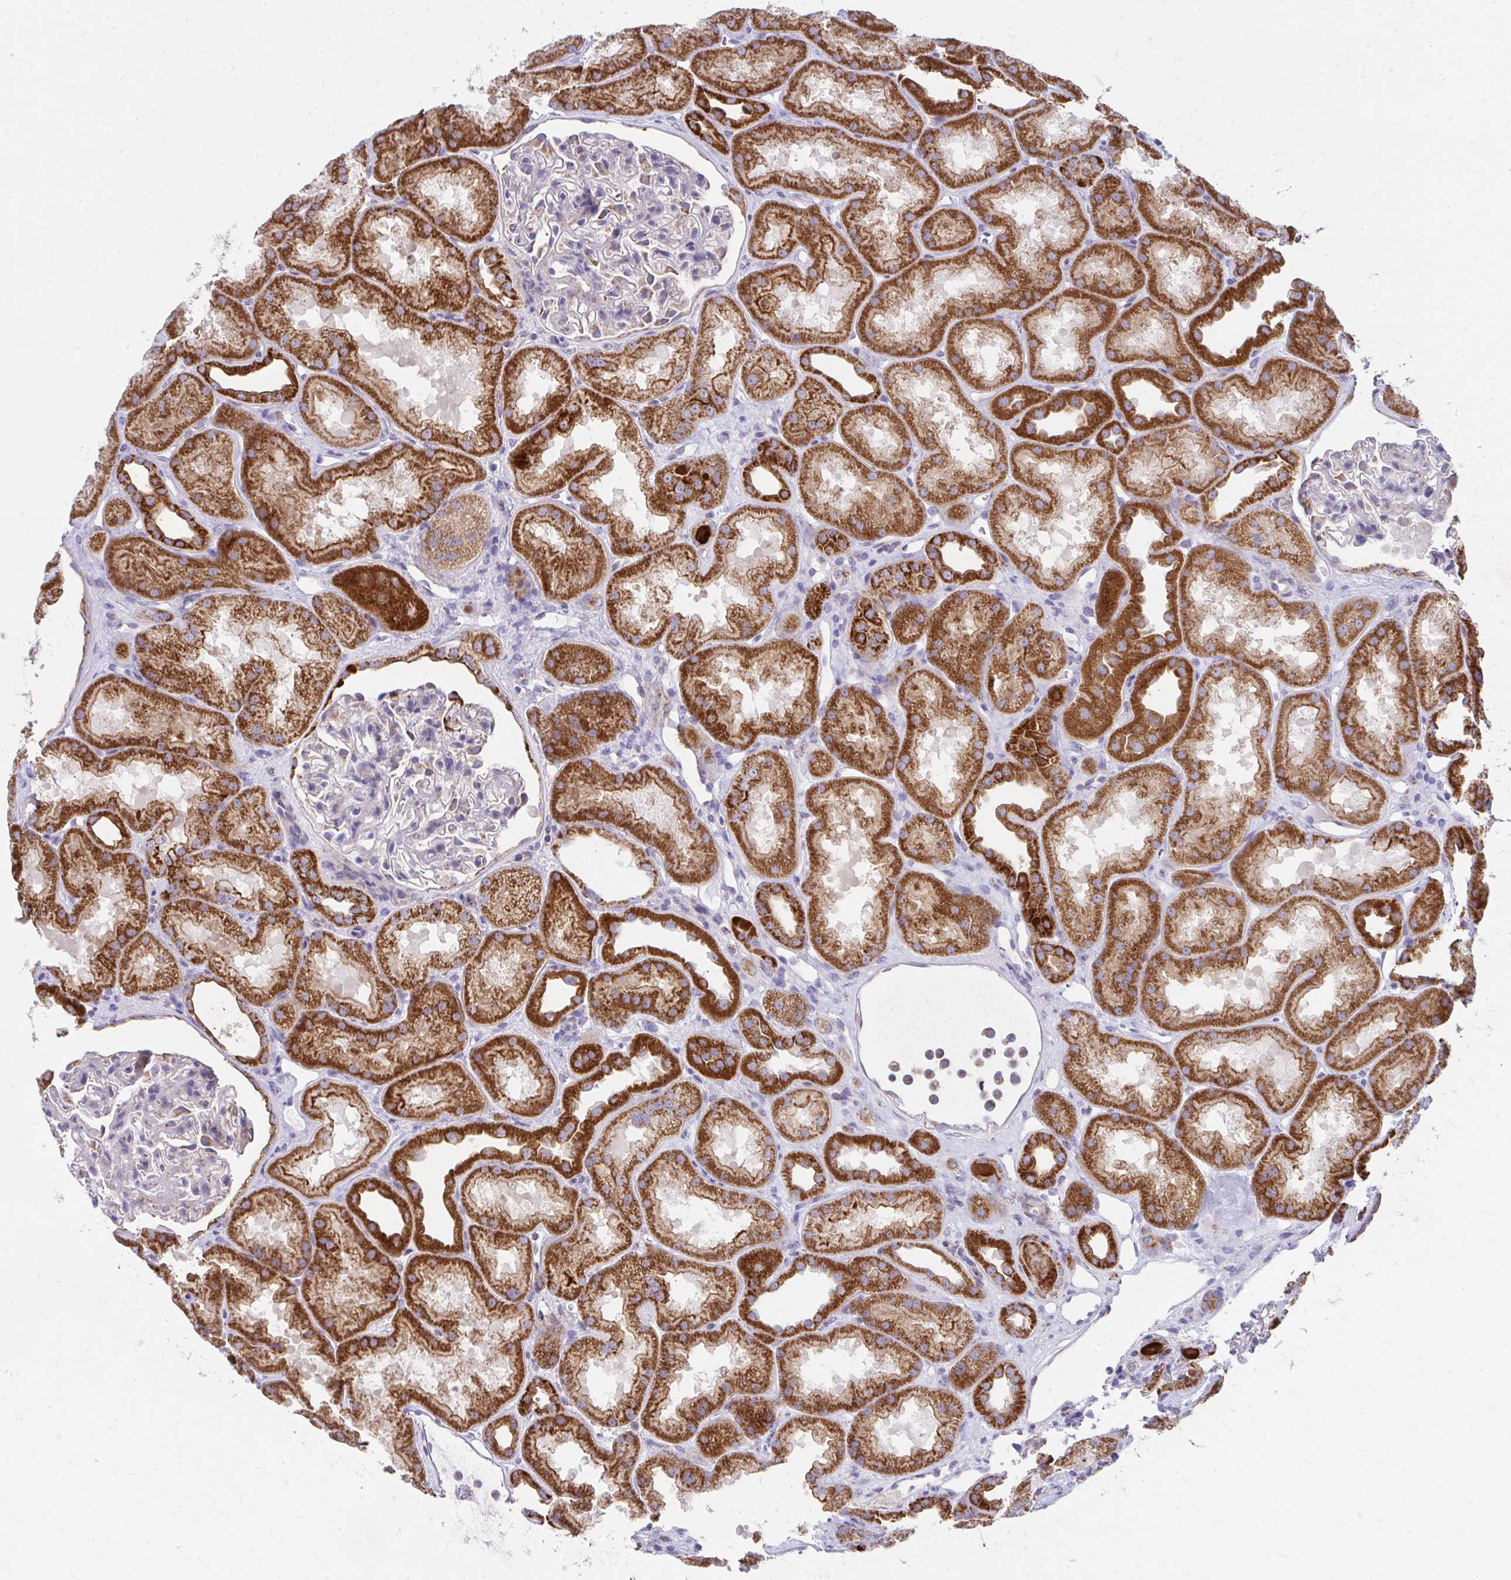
{"staining": {"intensity": "negative", "quantity": "none", "location": "none"}, "tissue": "kidney", "cell_type": "Cells in glomeruli", "image_type": "normal", "snomed": [{"axis": "morphology", "description": "Normal tissue, NOS"}, {"axis": "topography", "description": "Kidney"}], "caption": "A photomicrograph of human kidney is negative for staining in cells in glomeruli.", "gene": "MRPL19", "patient": {"sex": "male", "age": 61}}